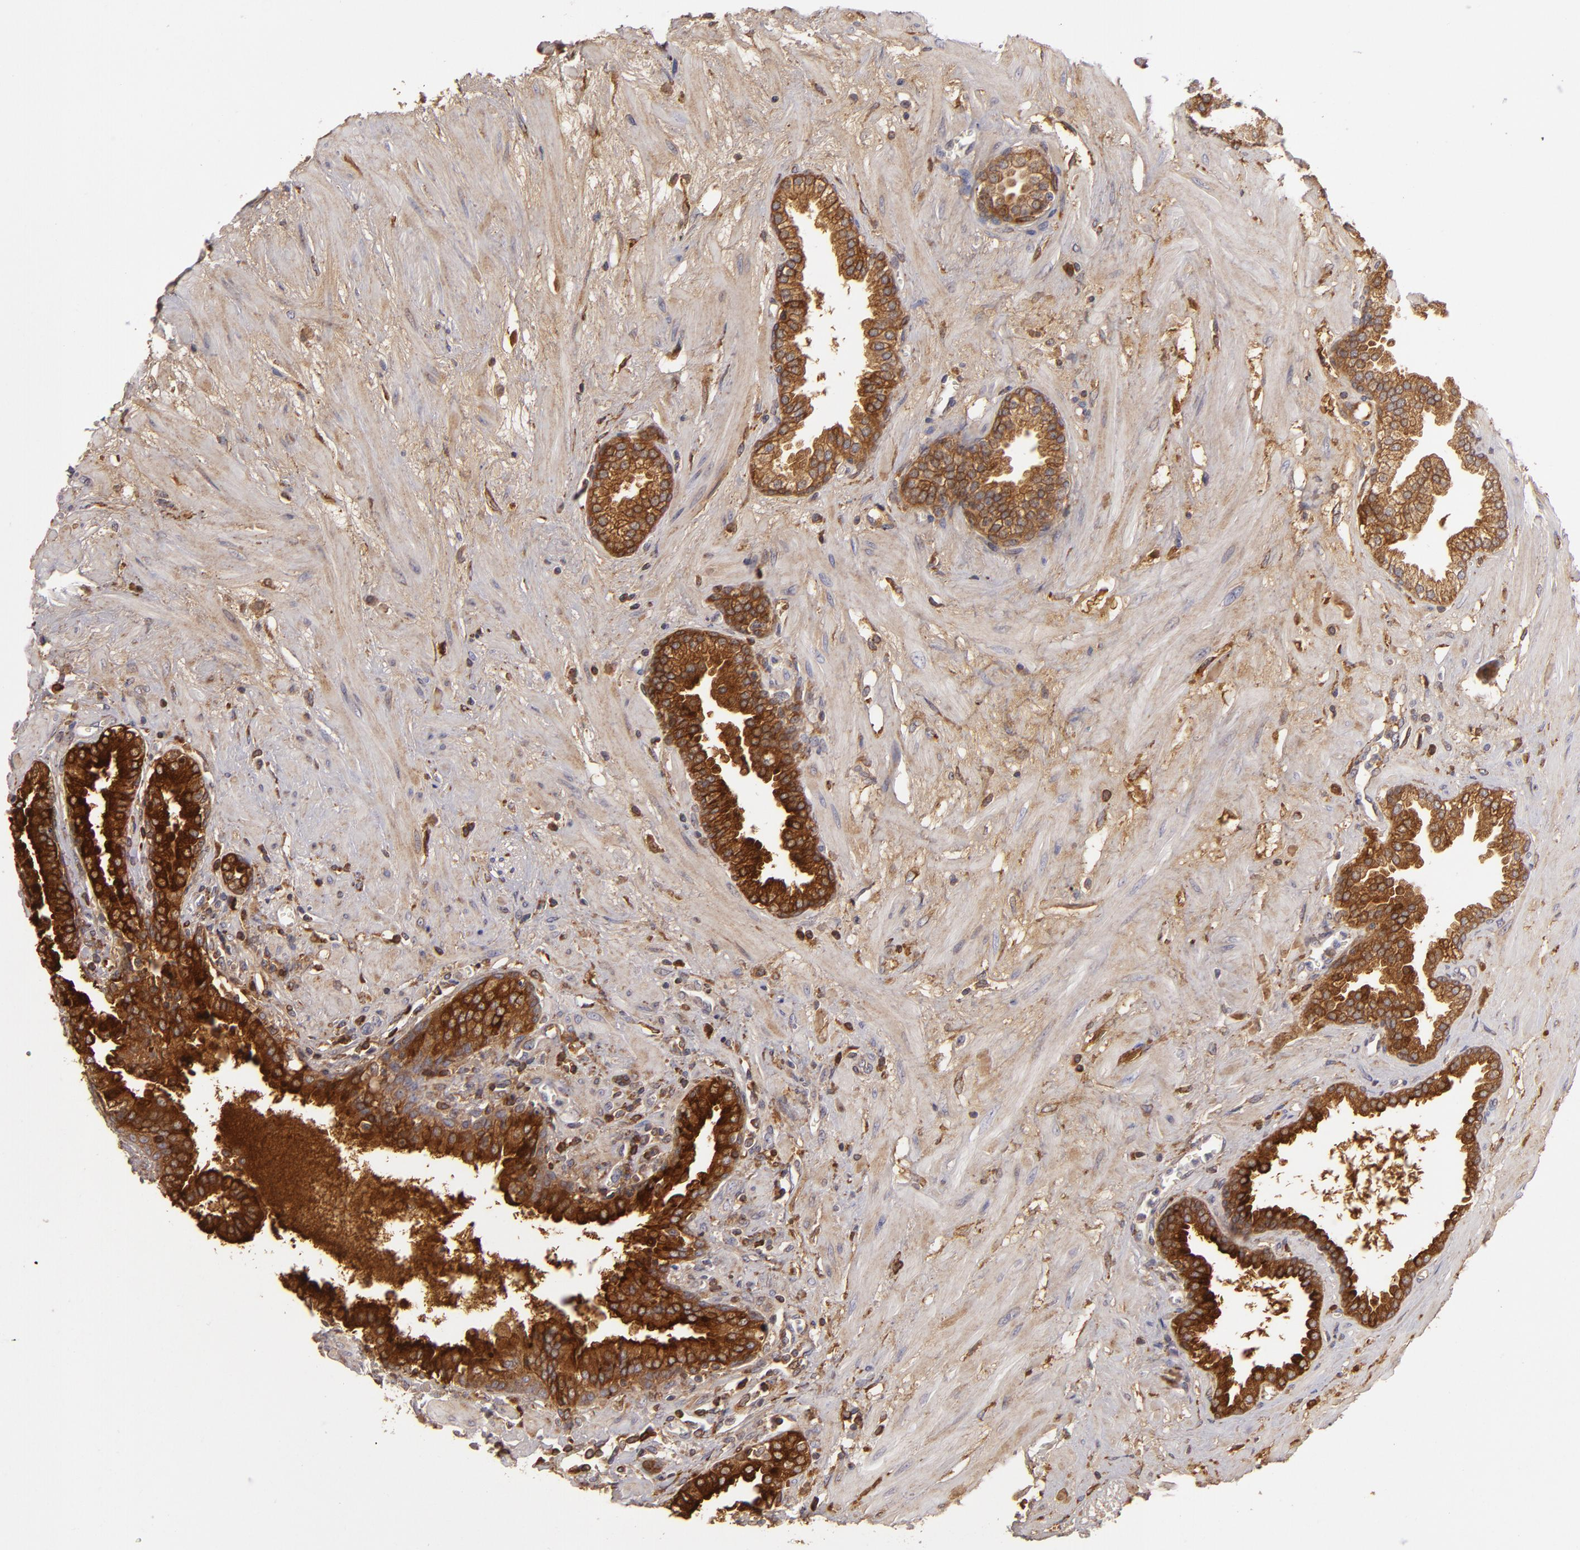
{"staining": {"intensity": "strong", "quantity": ">75%", "location": "cytoplasmic/membranous"}, "tissue": "prostate", "cell_type": "Glandular cells", "image_type": "normal", "snomed": [{"axis": "morphology", "description": "Normal tissue, NOS"}, {"axis": "topography", "description": "Prostate"}], "caption": "High-power microscopy captured an immunohistochemistry (IHC) histopathology image of benign prostate, revealing strong cytoplasmic/membranous staining in about >75% of glandular cells. The protein is shown in brown color, while the nuclei are stained blue.", "gene": "CFB", "patient": {"sex": "male", "age": 64}}